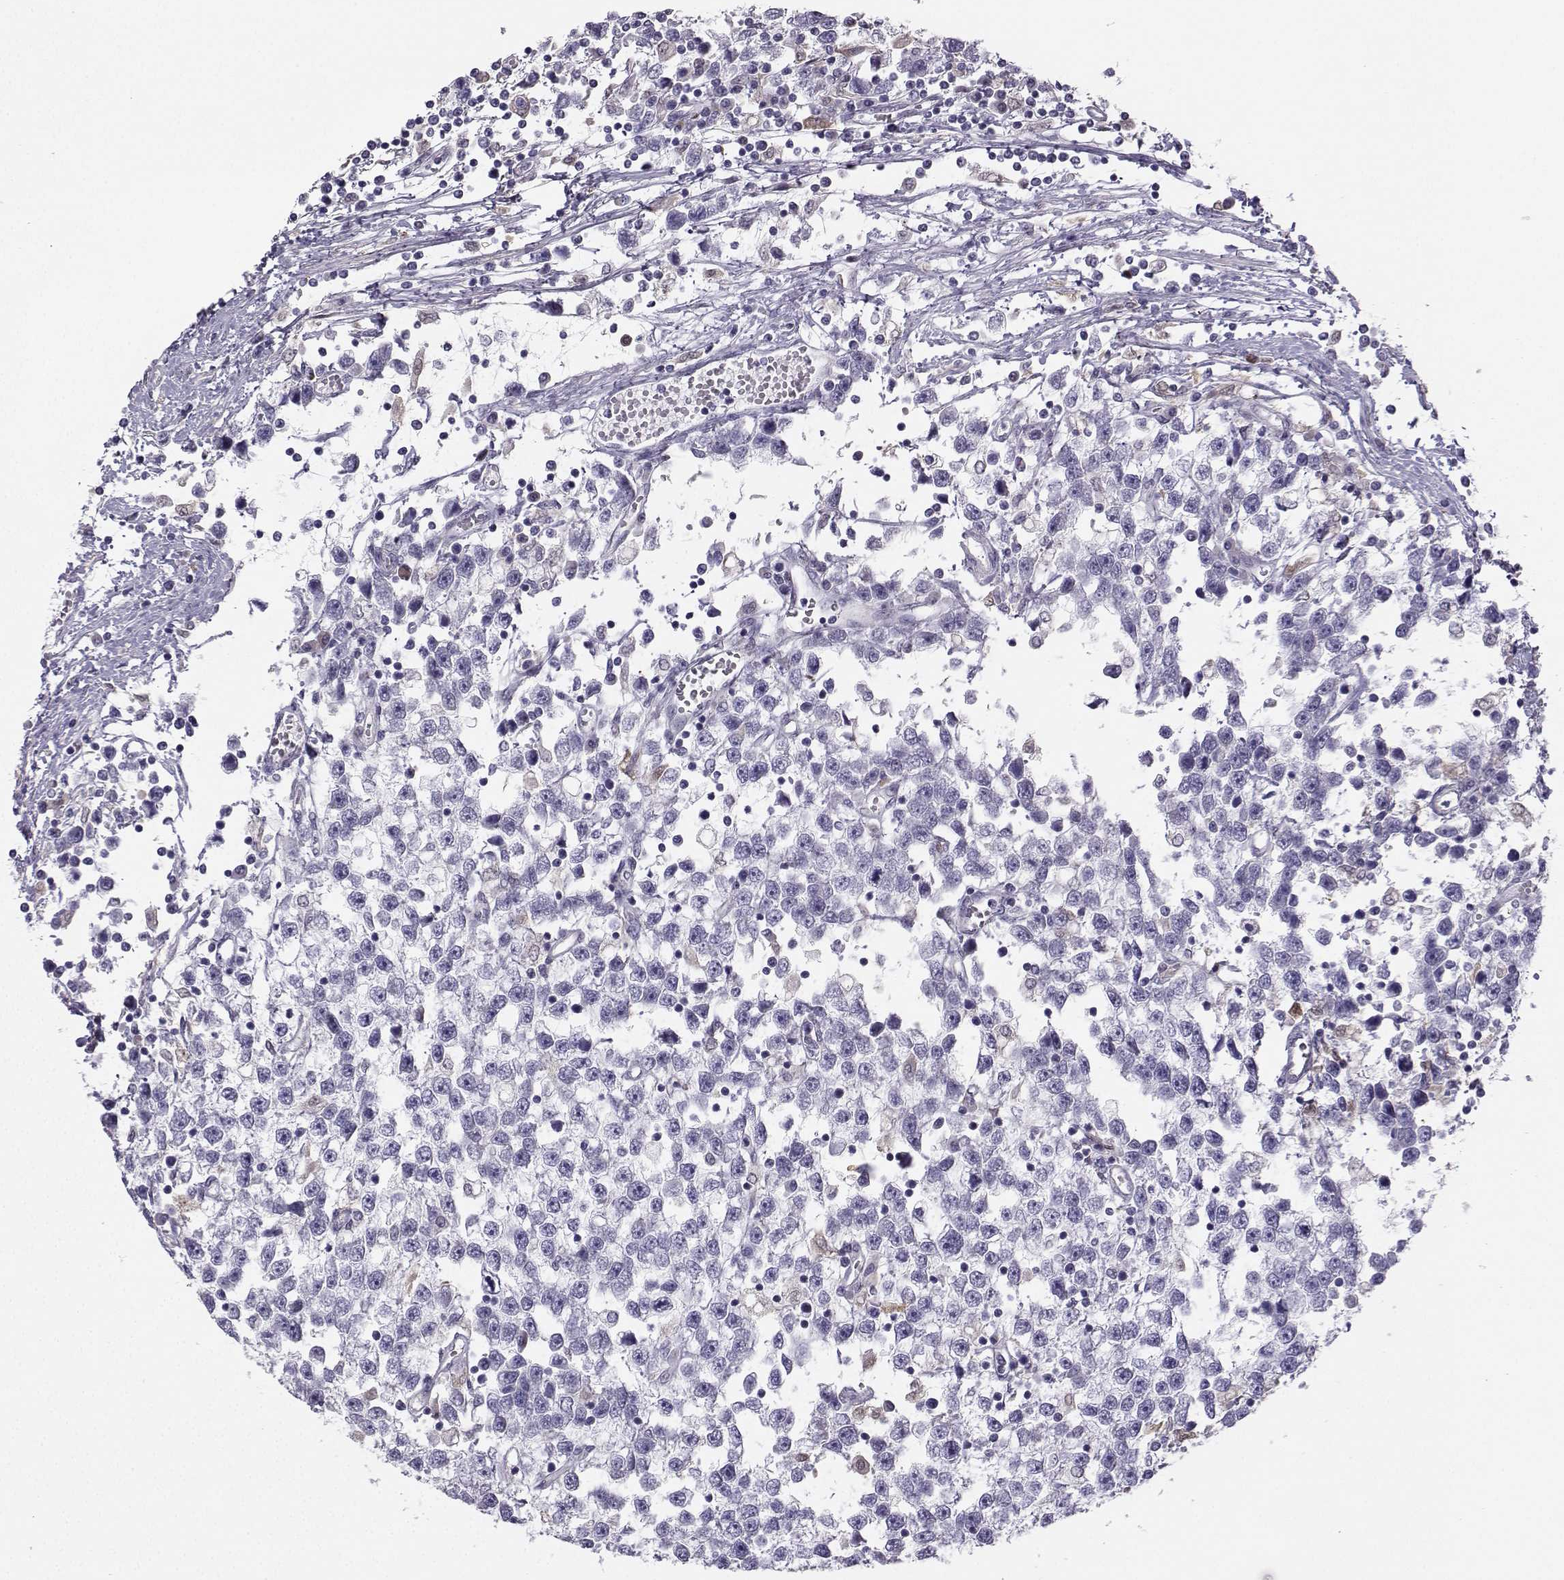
{"staining": {"intensity": "negative", "quantity": "none", "location": "none"}, "tissue": "testis cancer", "cell_type": "Tumor cells", "image_type": "cancer", "snomed": [{"axis": "morphology", "description": "Seminoma, NOS"}, {"axis": "topography", "description": "Testis"}], "caption": "Testis cancer (seminoma) was stained to show a protein in brown. There is no significant expression in tumor cells. The staining was performed using DAB to visualize the protein expression in brown, while the nuclei were stained in blue with hematoxylin (Magnification: 20x).", "gene": "DCLK3", "patient": {"sex": "male", "age": 34}}